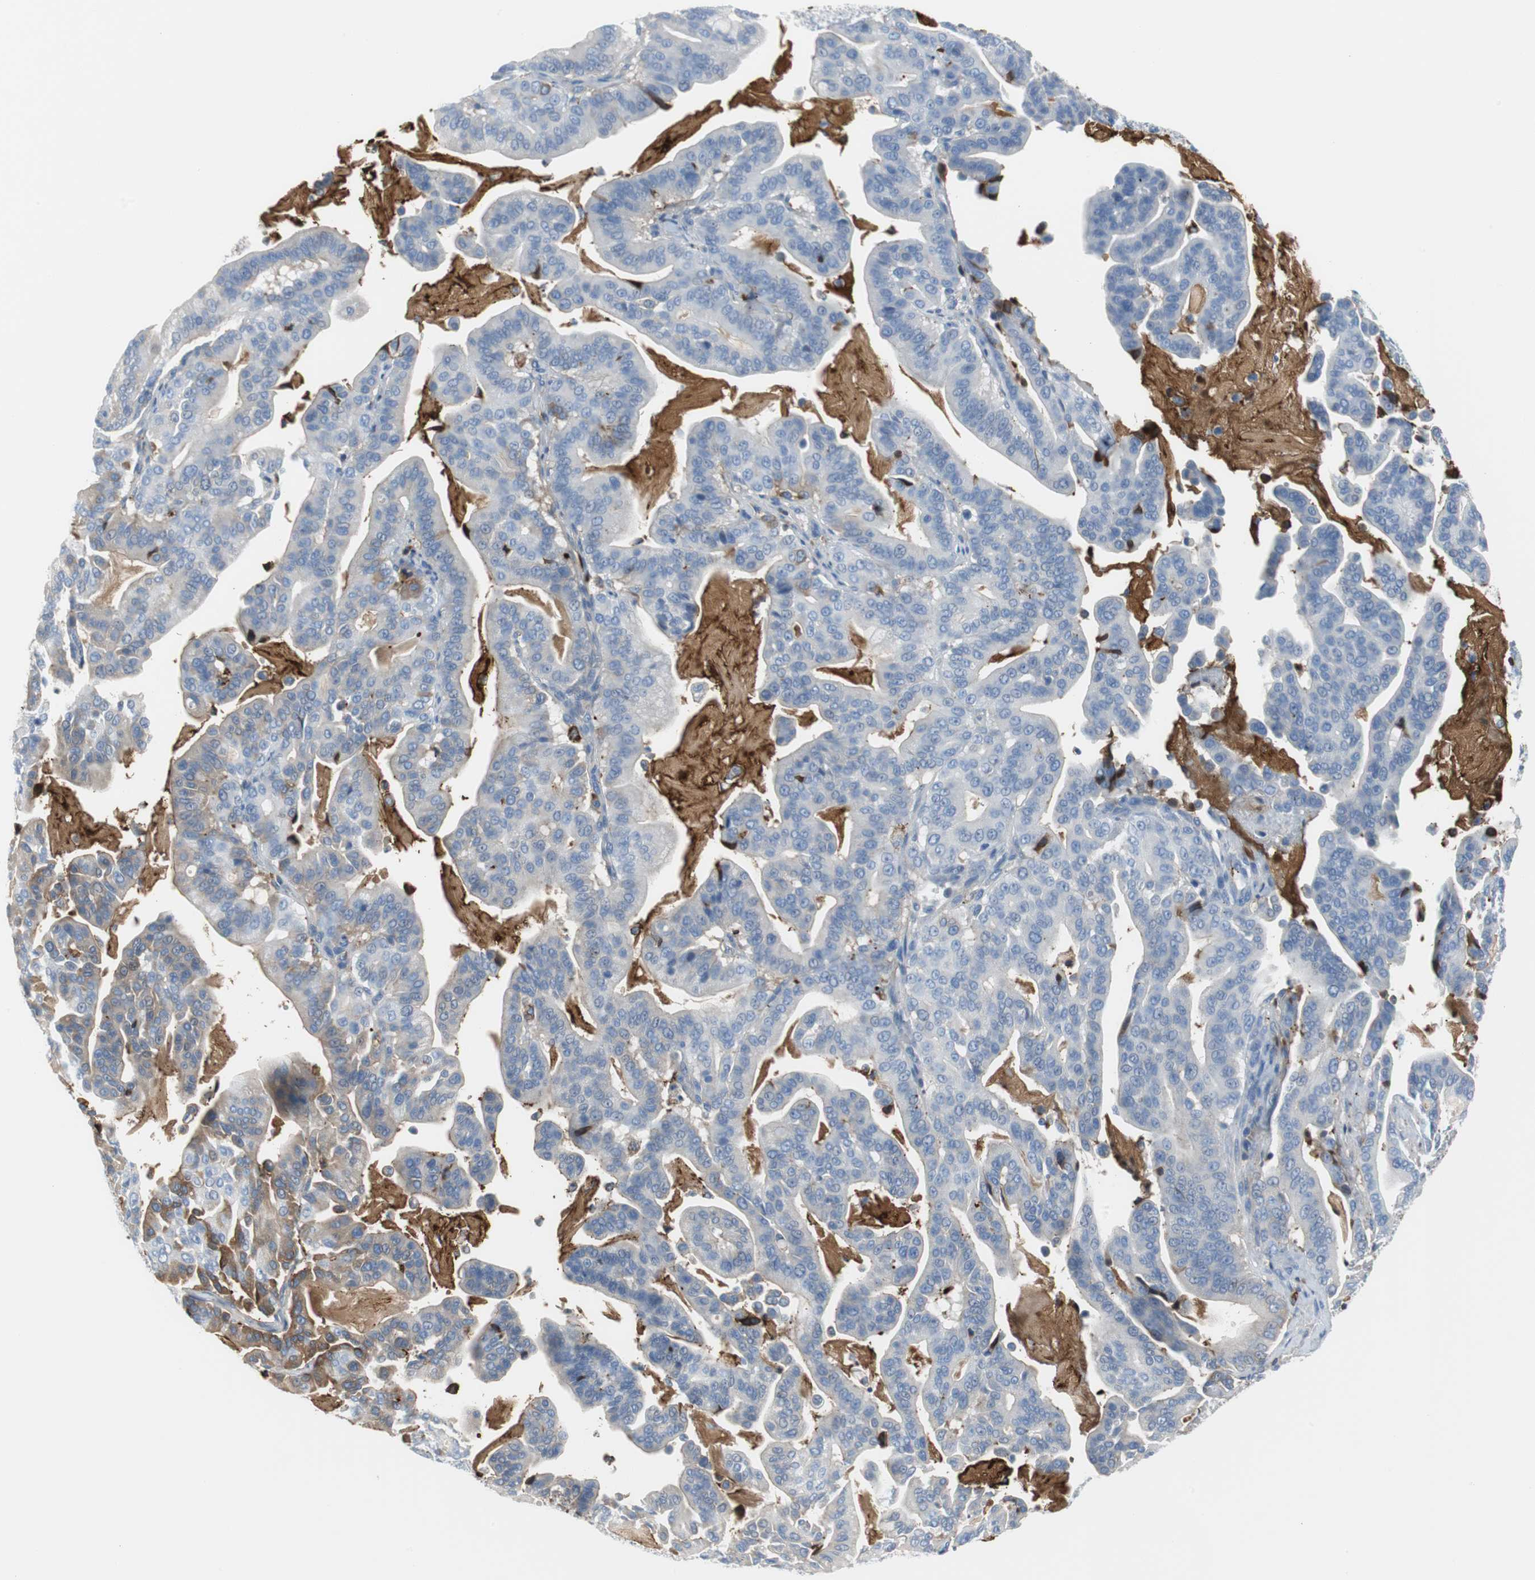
{"staining": {"intensity": "moderate", "quantity": "<25%", "location": "cytoplasmic/membranous"}, "tissue": "pancreatic cancer", "cell_type": "Tumor cells", "image_type": "cancer", "snomed": [{"axis": "morphology", "description": "Adenocarcinoma, NOS"}, {"axis": "topography", "description": "Pancreas"}], "caption": "IHC (DAB) staining of pancreatic adenocarcinoma displays moderate cytoplasmic/membranous protein staining in about <25% of tumor cells.", "gene": "APCS", "patient": {"sex": "male", "age": 63}}